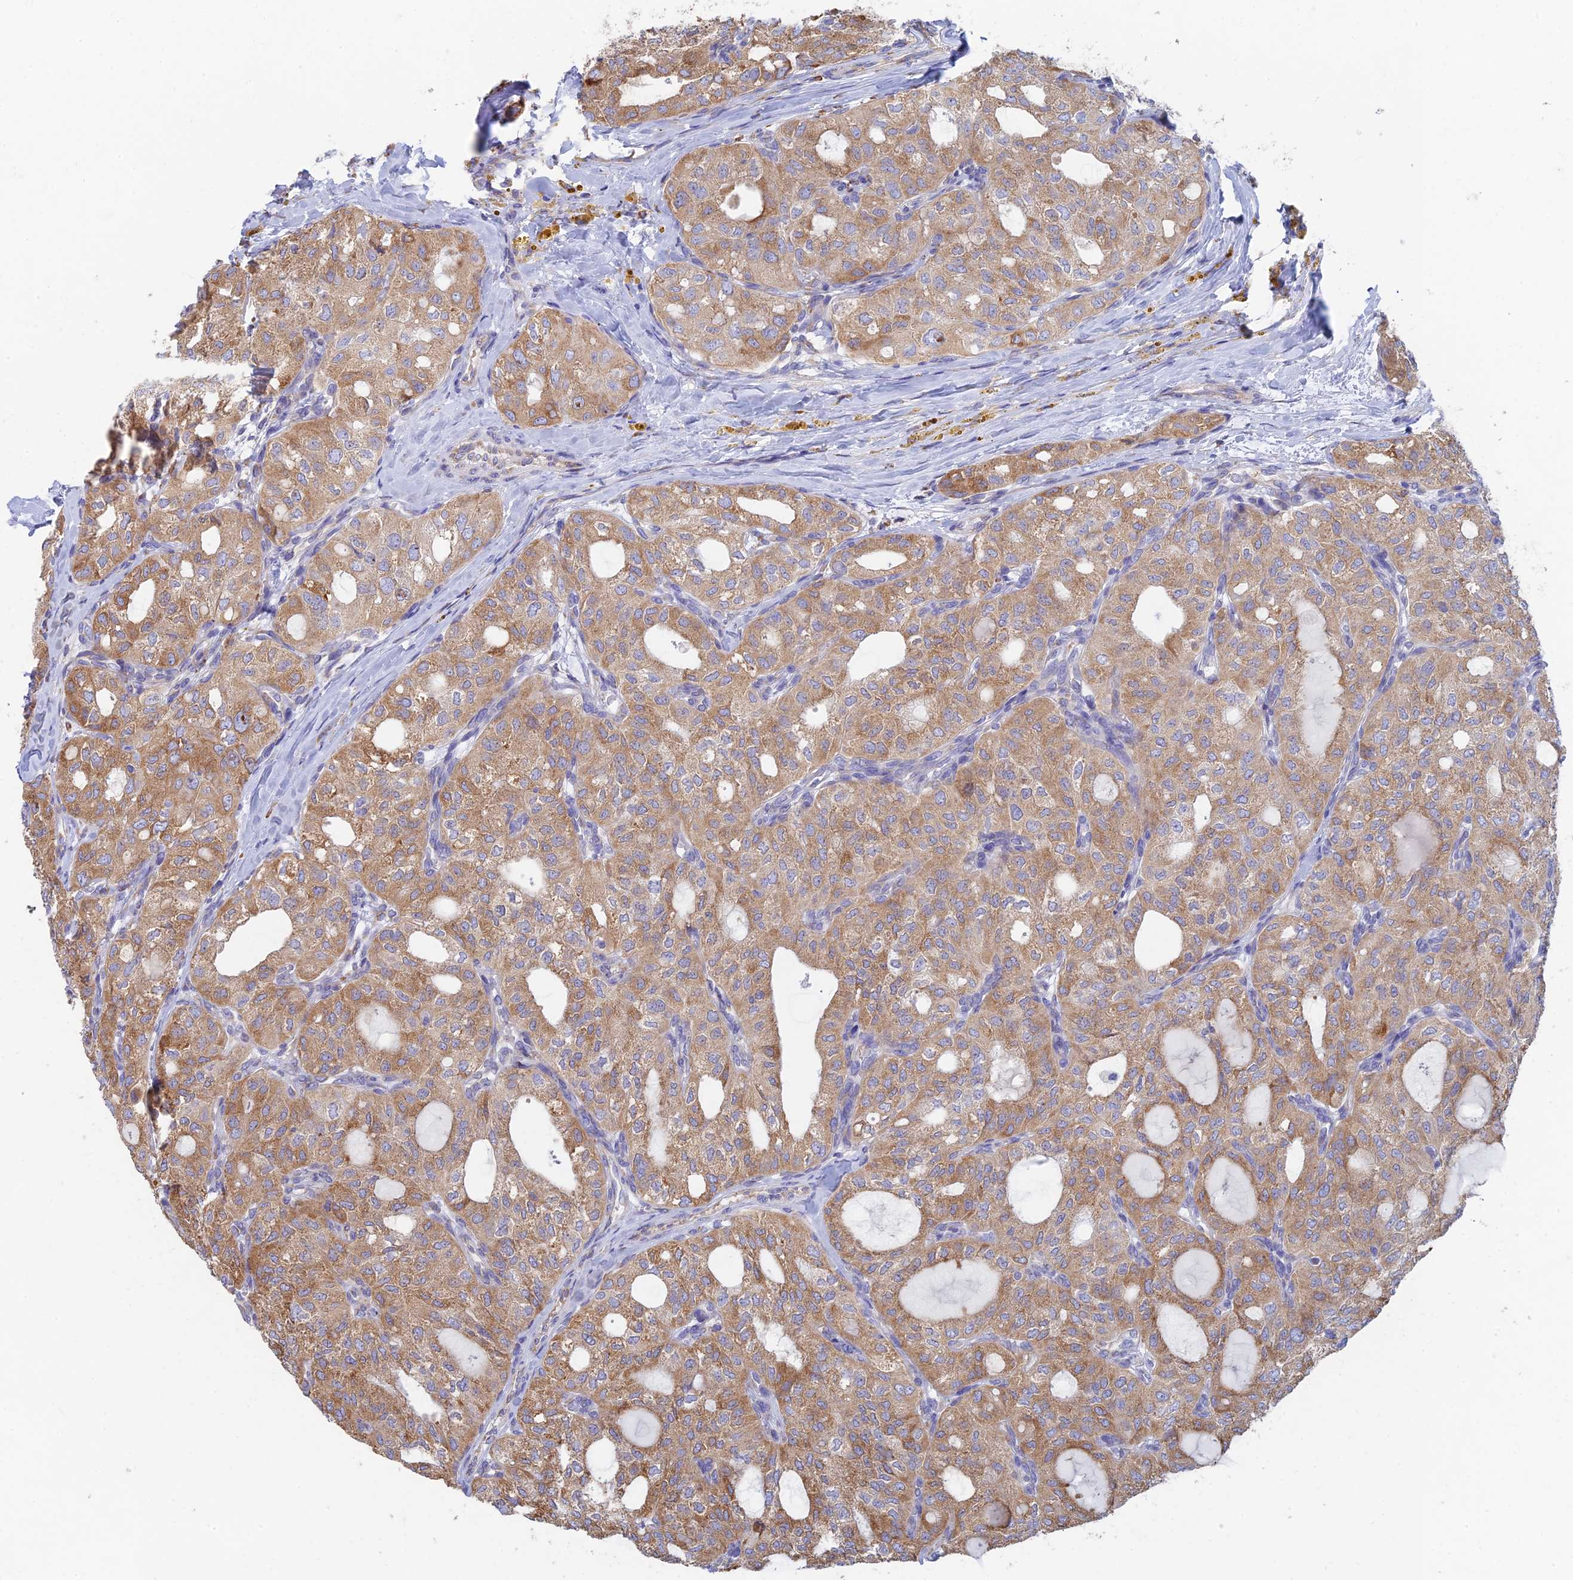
{"staining": {"intensity": "moderate", "quantity": ">75%", "location": "cytoplasmic/membranous"}, "tissue": "thyroid cancer", "cell_type": "Tumor cells", "image_type": "cancer", "snomed": [{"axis": "morphology", "description": "Follicular adenoma carcinoma, NOS"}, {"axis": "topography", "description": "Thyroid gland"}], "caption": "There is medium levels of moderate cytoplasmic/membranous positivity in tumor cells of thyroid follicular adenoma carcinoma, as demonstrated by immunohistochemical staining (brown color).", "gene": "WDR35", "patient": {"sex": "male", "age": 75}}